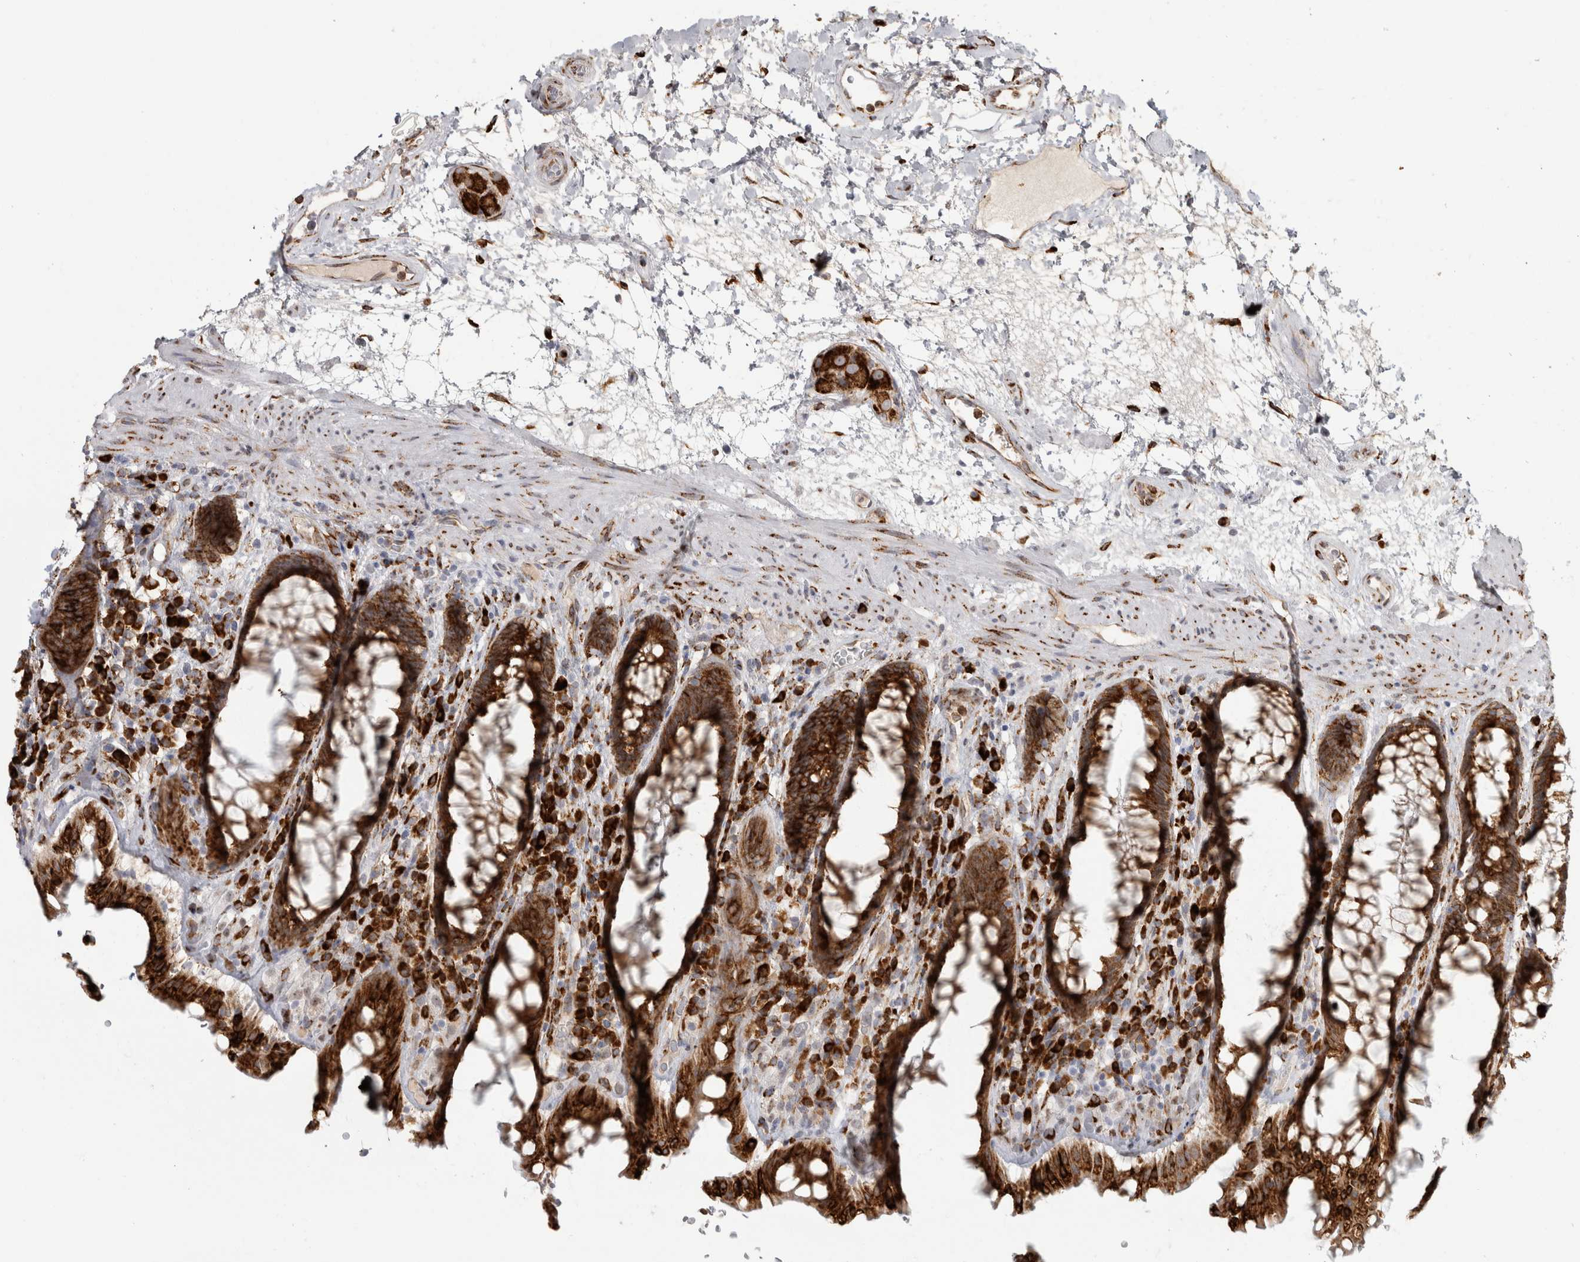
{"staining": {"intensity": "strong", "quantity": ">75%", "location": "cytoplasmic/membranous"}, "tissue": "rectum", "cell_type": "Glandular cells", "image_type": "normal", "snomed": [{"axis": "morphology", "description": "Normal tissue, NOS"}, {"axis": "topography", "description": "Rectum"}], "caption": "Protein expression analysis of benign human rectum reveals strong cytoplasmic/membranous expression in about >75% of glandular cells.", "gene": "OSTN", "patient": {"sex": "male", "age": 64}}